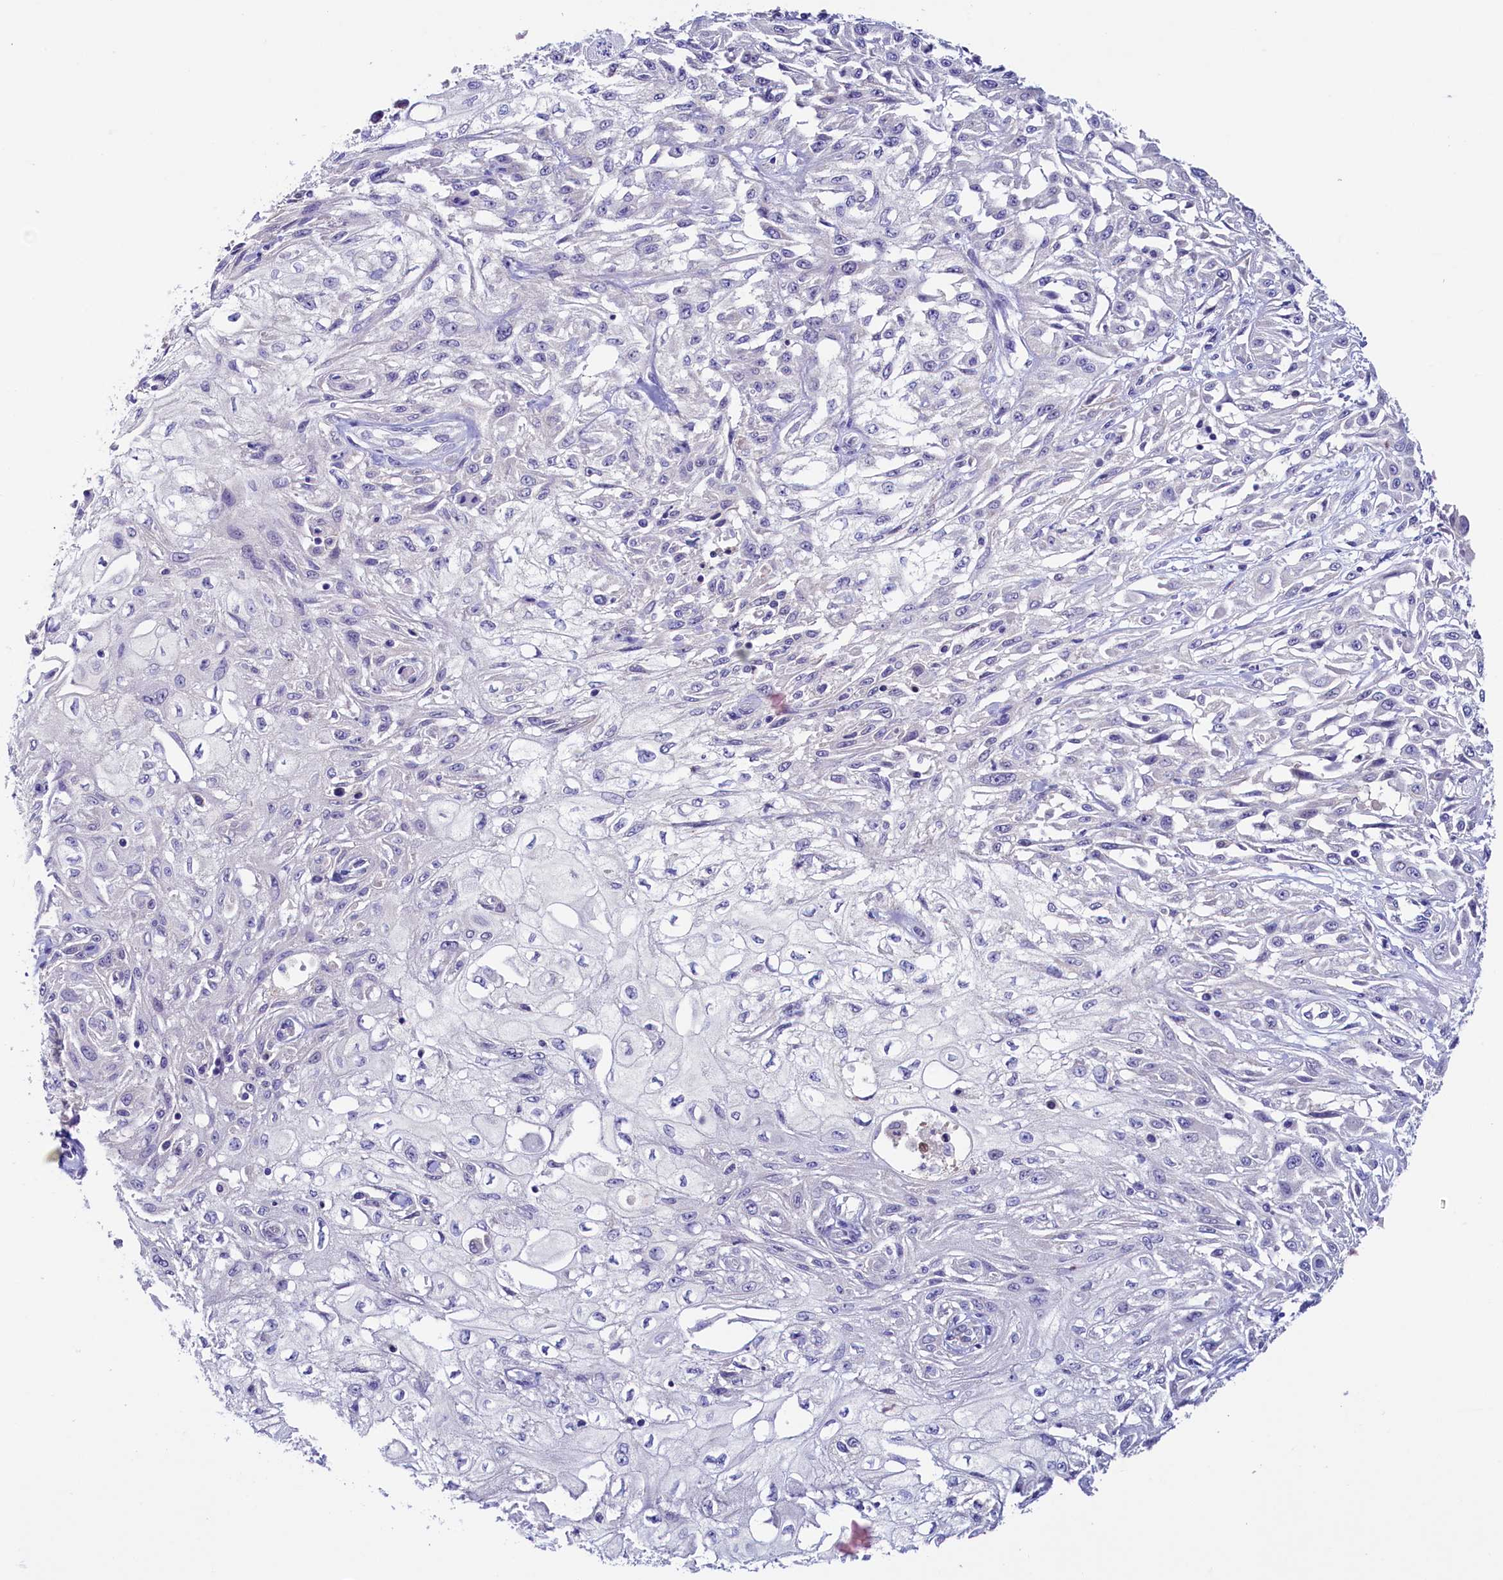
{"staining": {"intensity": "negative", "quantity": "none", "location": "none"}, "tissue": "skin cancer", "cell_type": "Tumor cells", "image_type": "cancer", "snomed": [{"axis": "morphology", "description": "Squamous cell carcinoma, NOS"}, {"axis": "morphology", "description": "Squamous cell carcinoma, metastatic, NOS"}, {"axis": "topography", "description": "Skin"}, {"axis": "topography", "description": "Lymph node"}], "caption": "DAB immunohistochemical staining of squamous cell carcinoma (skin) demonstrates no significant staining in tumor cells. The staining was performed using DAB (3,3'-diaminobenzidine) to visualize the protein expression in brown, while the nuclei were stained in blue with hematoxylin (Magnification: 20x).", "gene": "FLYWCH2", "patient": {"sex": "male", "age": 75}}